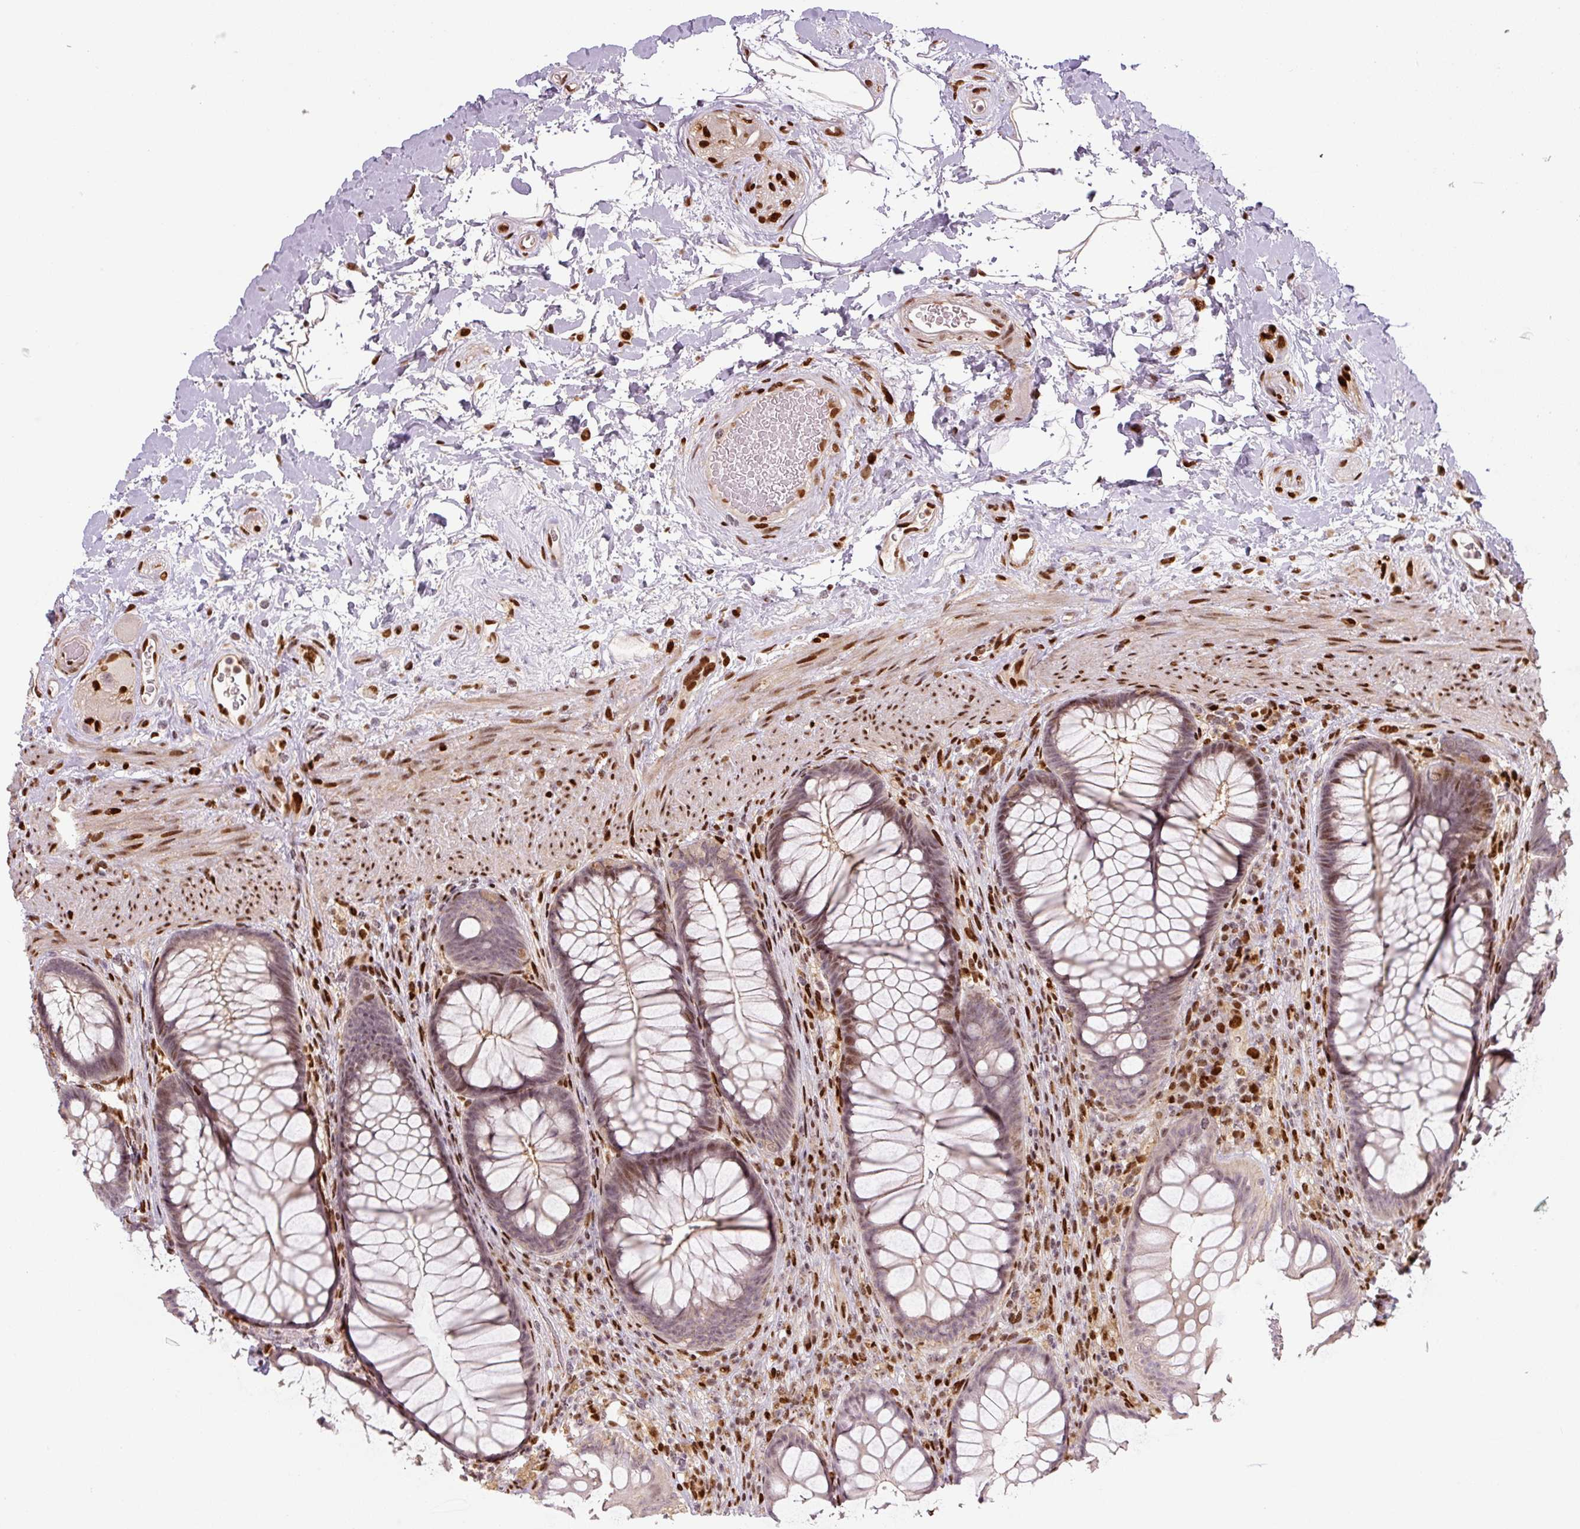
{"staining": {"intensity": "moderate", "quantity": "25%-75%", "location": "nuclear"}, "tissue": "rectum", "cell_type": "Glandular cells", "image_type": "normal", "snomed": [{"axis": "morphology", "description": "Normal tissue, NOS"}, {"axis": "topography", "description": "Rectum"}], "caption": "Rectum stained with immunohistochemistry reveals moderate nuclear positivity in about 25%-75% of glandular cells.", "gene": "PYDC2", "patient": {"sex": "male", "age": 53}}